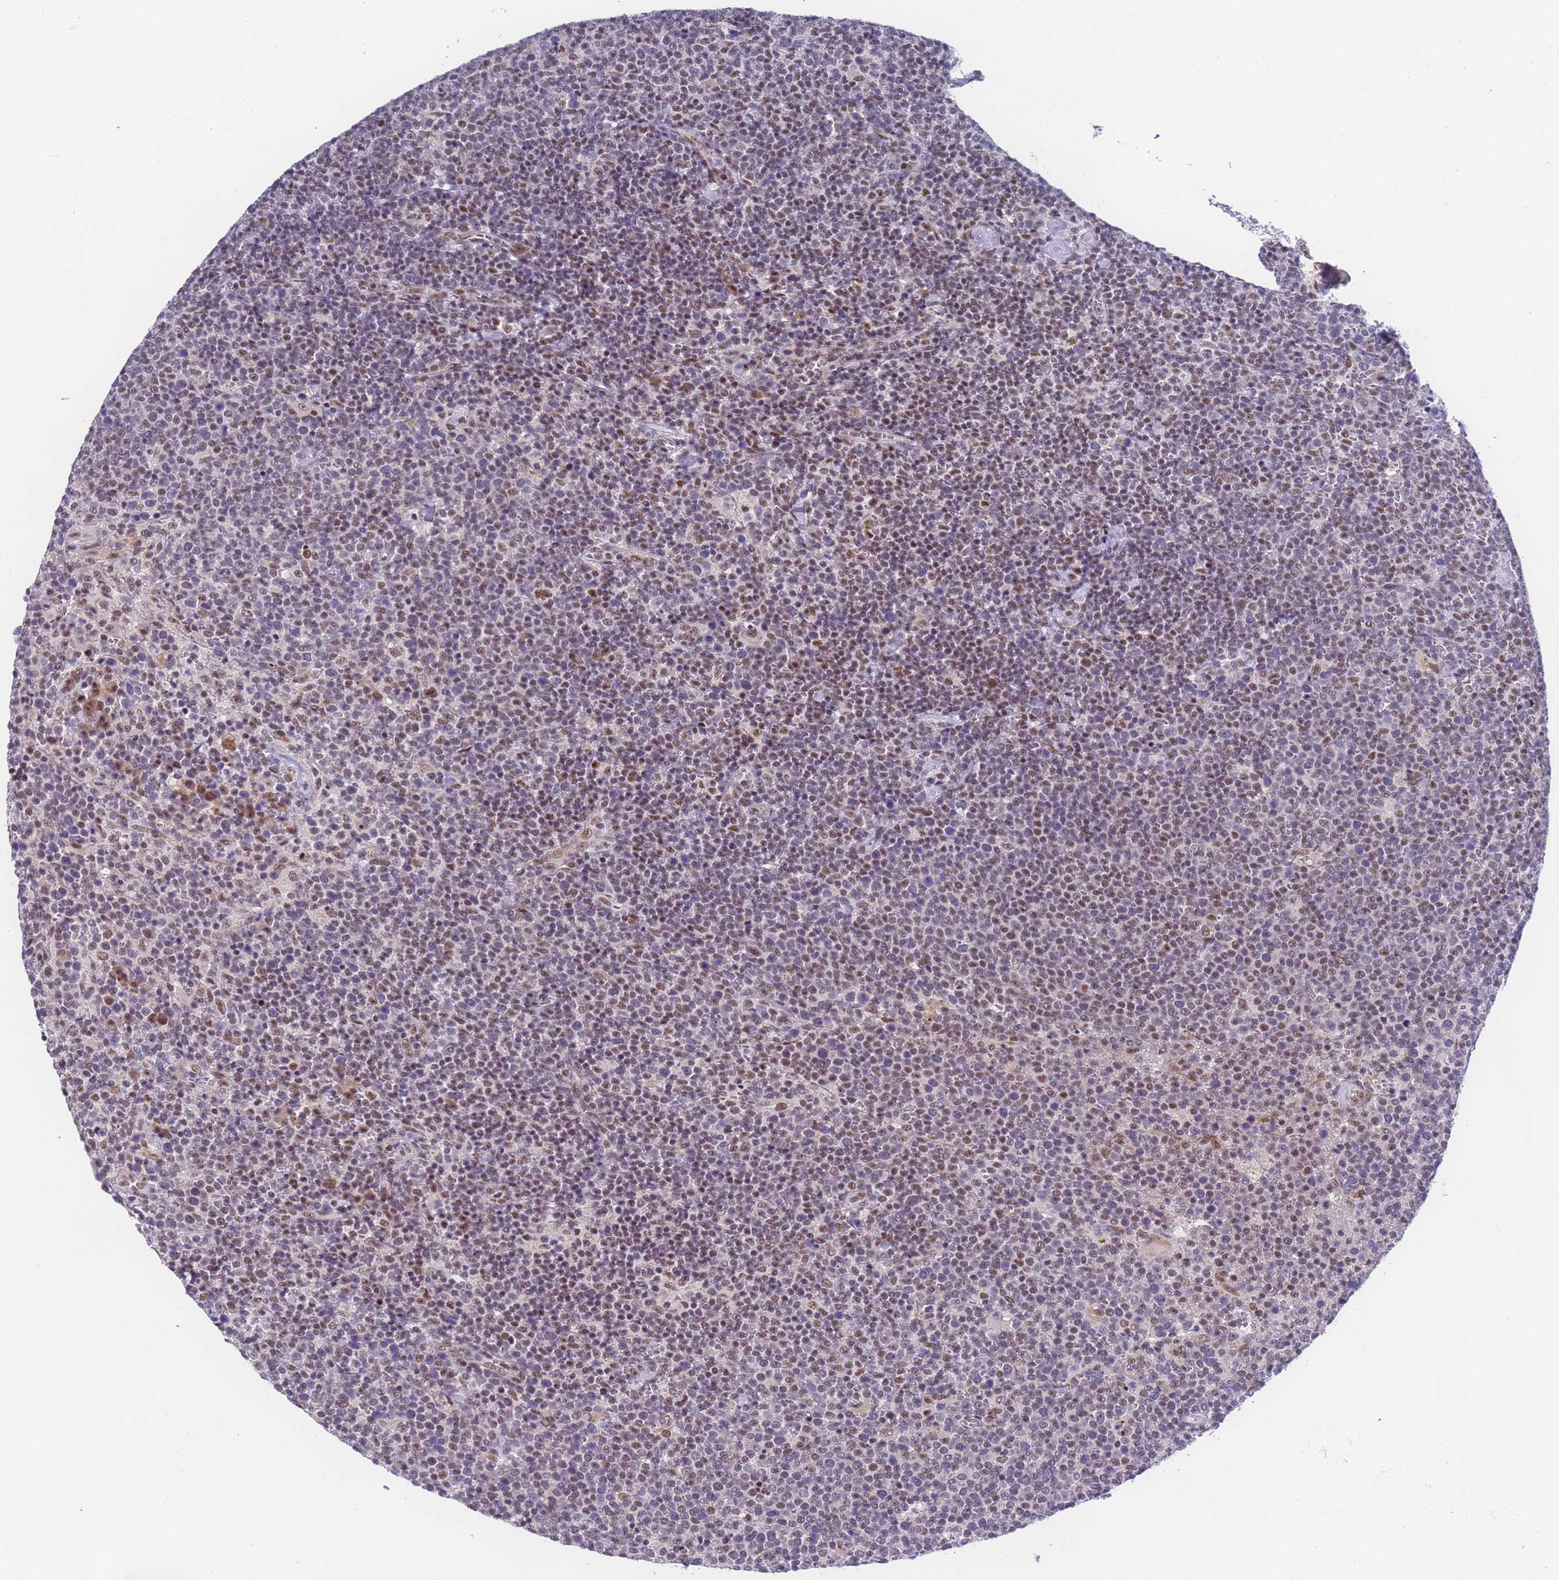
{"staining": {"intensity": "moderate", "quantity": "25%-75%", "location": "nuclear"}, "tissue": "lymphoma", "cell_type": "Tumor cells", "image_type": "cancer", "snomed": [{"axis": "morphology", "description": "Malignant lymphoma, non-Hodgkin's type, High grade"}, {"axis": "topography", "description": "Lymph node"}], "caption": "Protein expression analysis of human high-grade malignant lymphoma, non-Hodgkin's type reveals moderate nuclear positivity in approximately 25%-75% of tumor cells. The staining is performed using DAB brown chromogen to label protein expression. The nuclei are counter-stained blue using hematoxylin.", "gene": "FNBP4", "patient": {"sex": "male", "age": 61}}